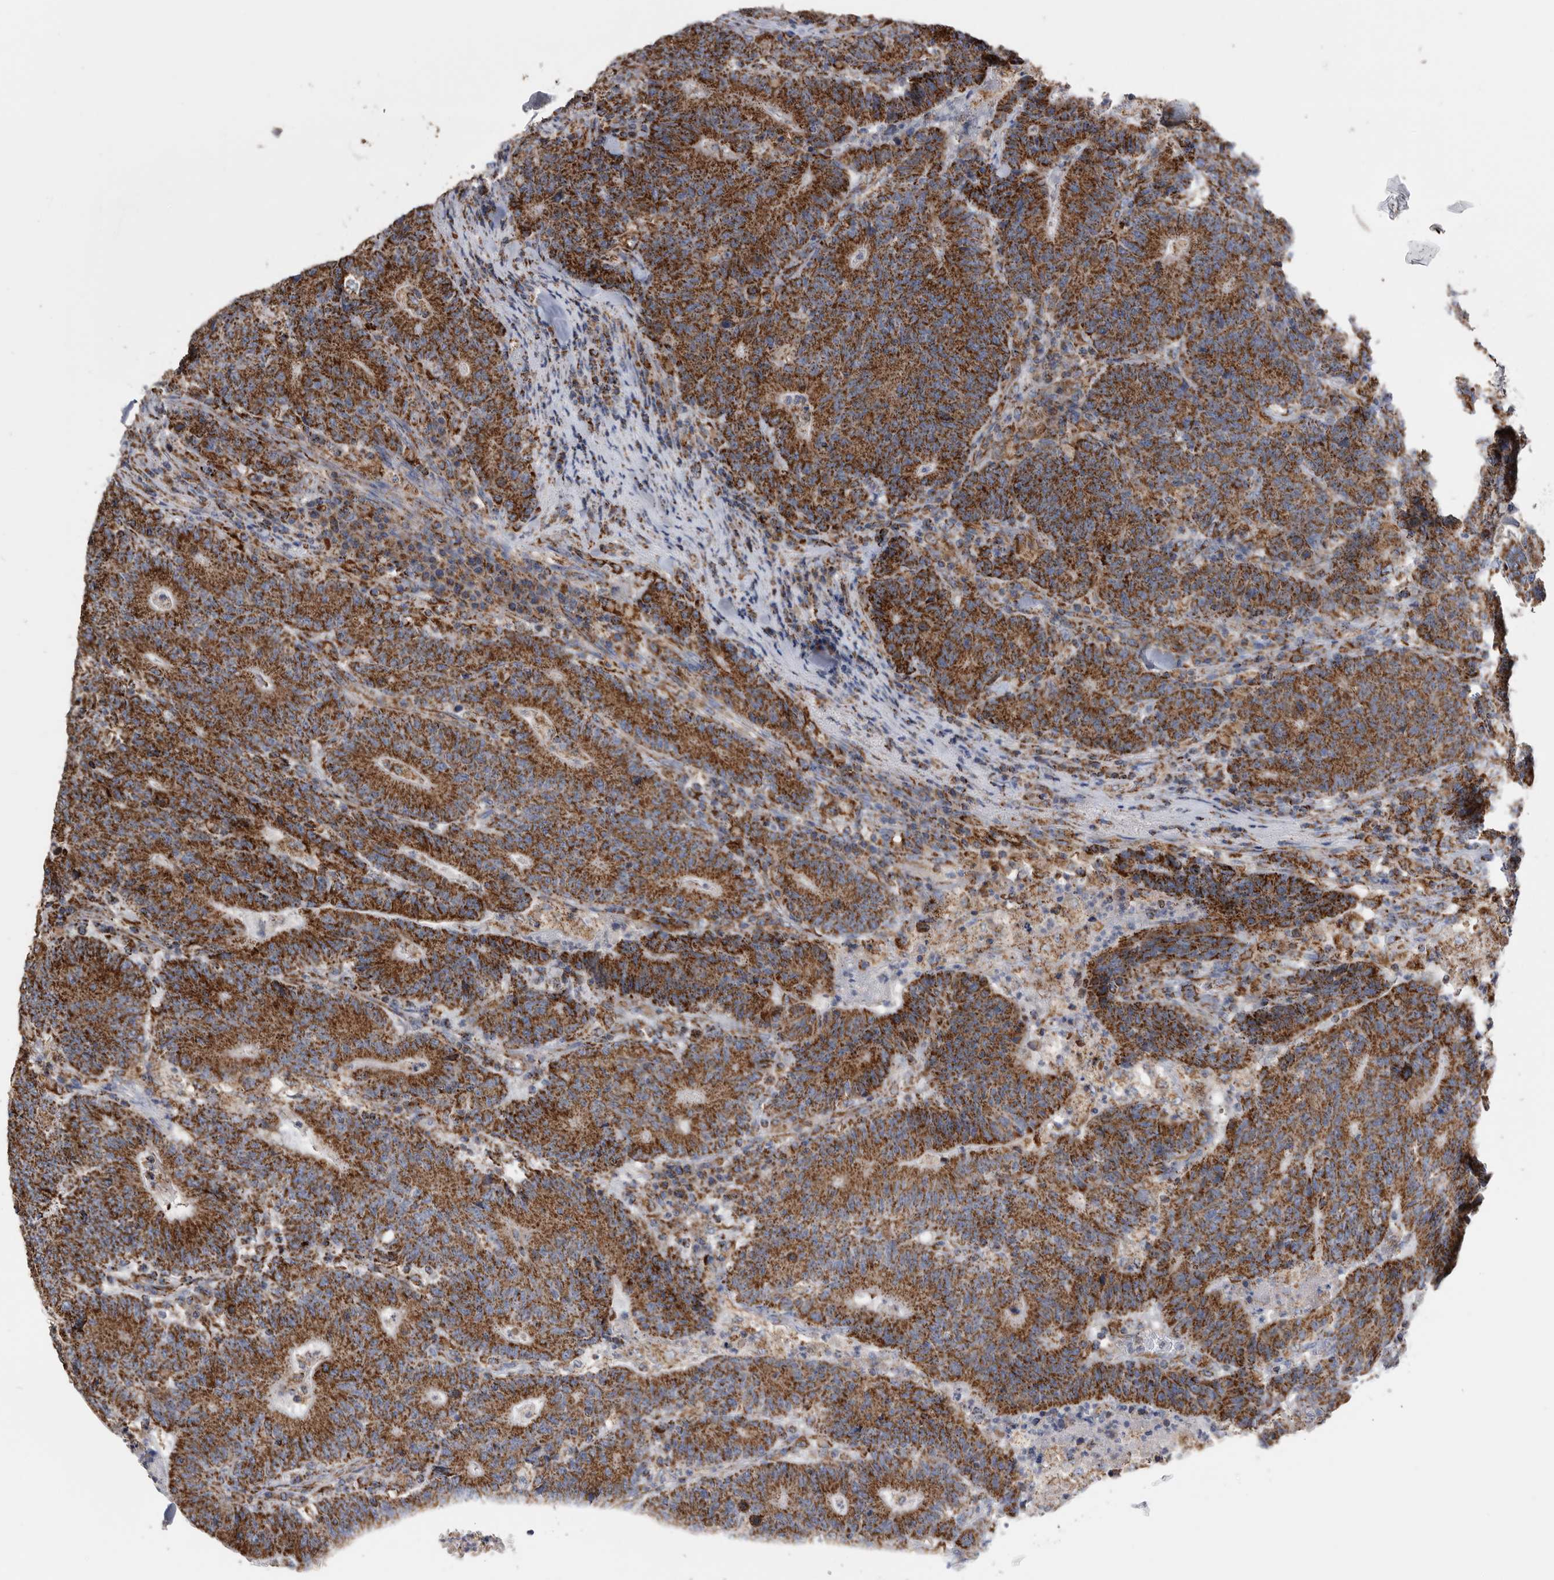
{"staining": {"intensity": "strong", "quantity": ">75%", "location": "cytoplasmic/membranous"}, "tissue": "colorectal cancer", "cell_type": "Tumor cells", "image_type": "cancer", "snomed": [{"axis": "morphology", "description": "Normal tissue, NOS"}, {"axis": "morphology", "description": "Adenocarcinoma, NOS"}, {"axis": "topography", "description": "Colon"}], "caption": "Protein expression analysis of human colorectal cancer (adenocarcinoma) reveals strong cytoplasmic/membranous positivity in about >75% of tumor cells.", "gene": "WFDC1", "patient": {"sex": "female", "age": 75}}